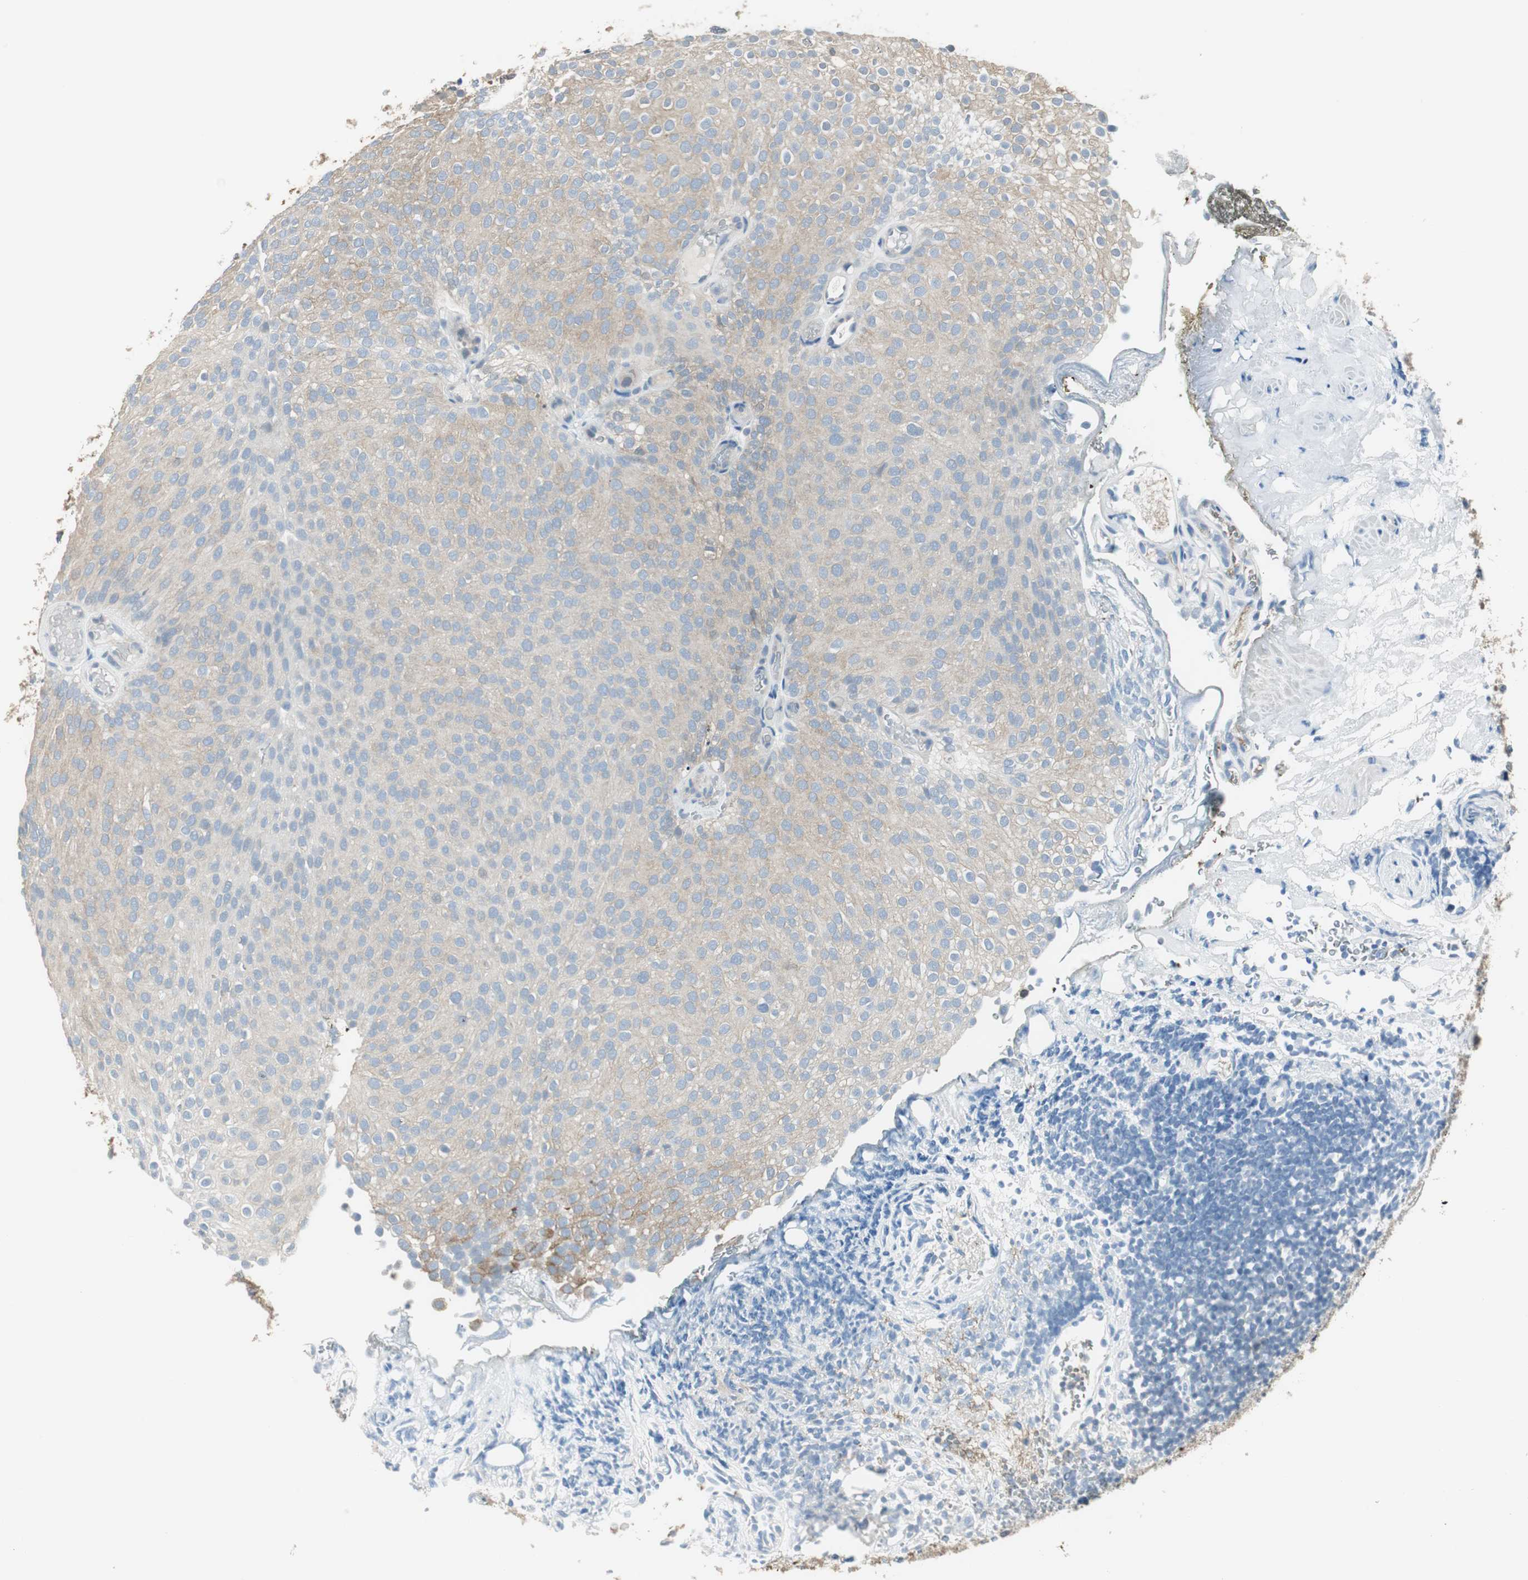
{"staining": {"intensity": "weak", "quantity": ">75%", "location": "cytoplasmic/membranous"}, "tissue": "urothelial cancer", "cell_type": "Tumor cells", "image_type": "cancer", "snomed": [{"axis": "morphology", "description": "Urothelial carcinoma, Low grade"}, {"axis": "topography", "description": "Urinary bladder"}], "caption": "DAB (3,3'-diaminobenzidine) immunohistochemical staining of human low-grade urothelial carcinoma demonstrates weak cytoplasmic/membranous protein staining in about >75% of tumor cells.", "gene": "MSTO1", "patient": {"sex": "male", "age": 78}}